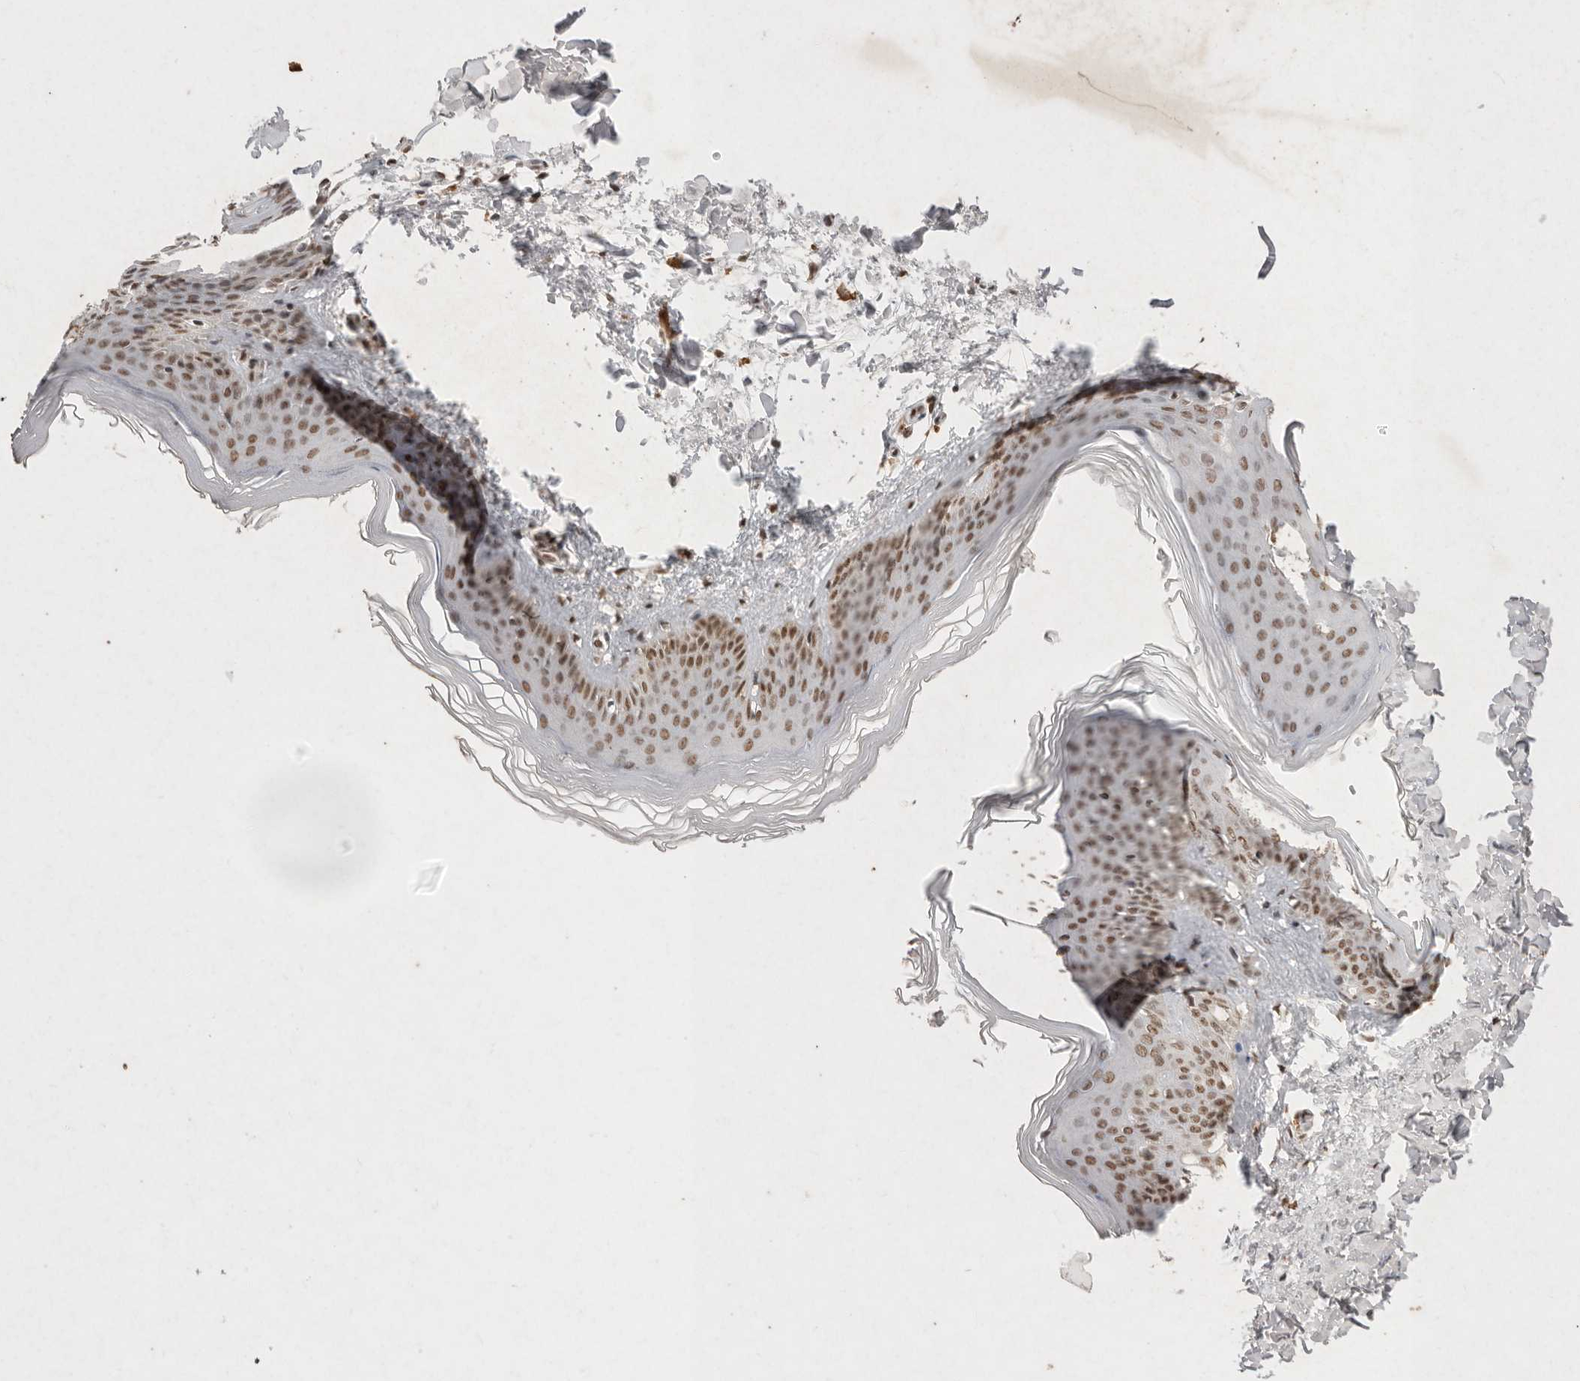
{"staining": {"intensity": "moderate", "quantity": ">75%", "location": "nuclear"}, "tissue": "skin", "cell_type": "Fibroblasts", "image_type": "normal", "snomed": [{"axis": "morphology", "description": "Normal tissue, NOS"}, {"axis": "topography", "description": "Skin"}], "caption": "A high-resolution image shows IHC staining of unremarkable skin, which shows moderate nuclear positivity in approximately >75% of fibroblasts.", "gene": "NKX3", "patient": {"sex": "female", "age": 27}}